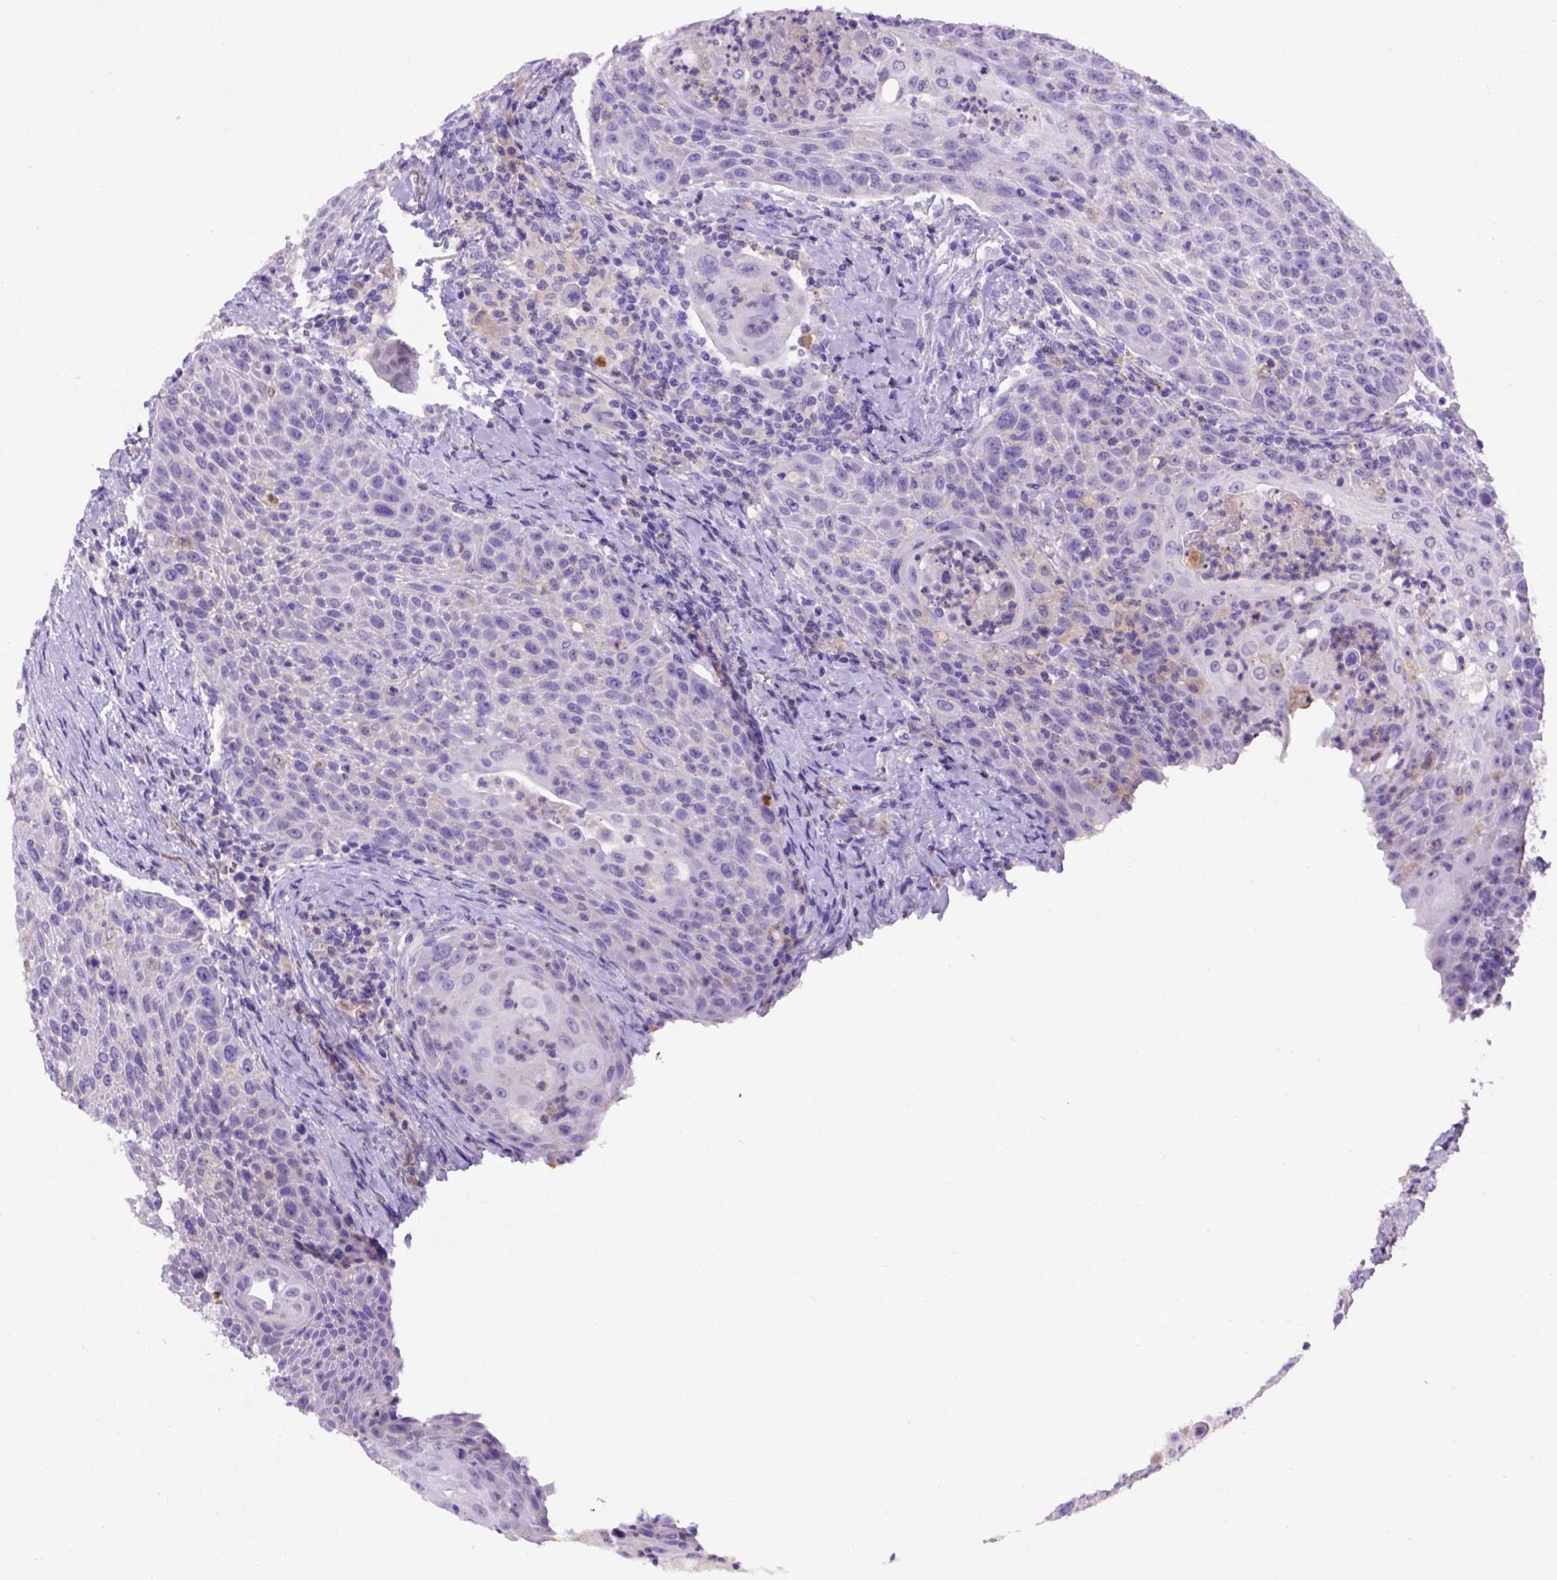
{"staining": {"intensity": "negative", "quantity": "none", "location": "none"}, "tissue": "head and neck cancer", "cell_type": "Tumor cells", "image_type": "cancer", "snomed": [{"axis": "morphology", "description": "Squamous cell carcinoma, NOS"}, {"axis": "topography", "description": "Head-Neck"}], "caption": "Squamous cell carcinoma (head and neck) was stained to show a protein in brown. There is no significant staining in tumor cells. (Brightfield microscopy of DAB (3,3'-diaminobenzidine) IHC at high magnification).", "gene": "ADAM12", "patient": {"sex": "male", "age": 69}}